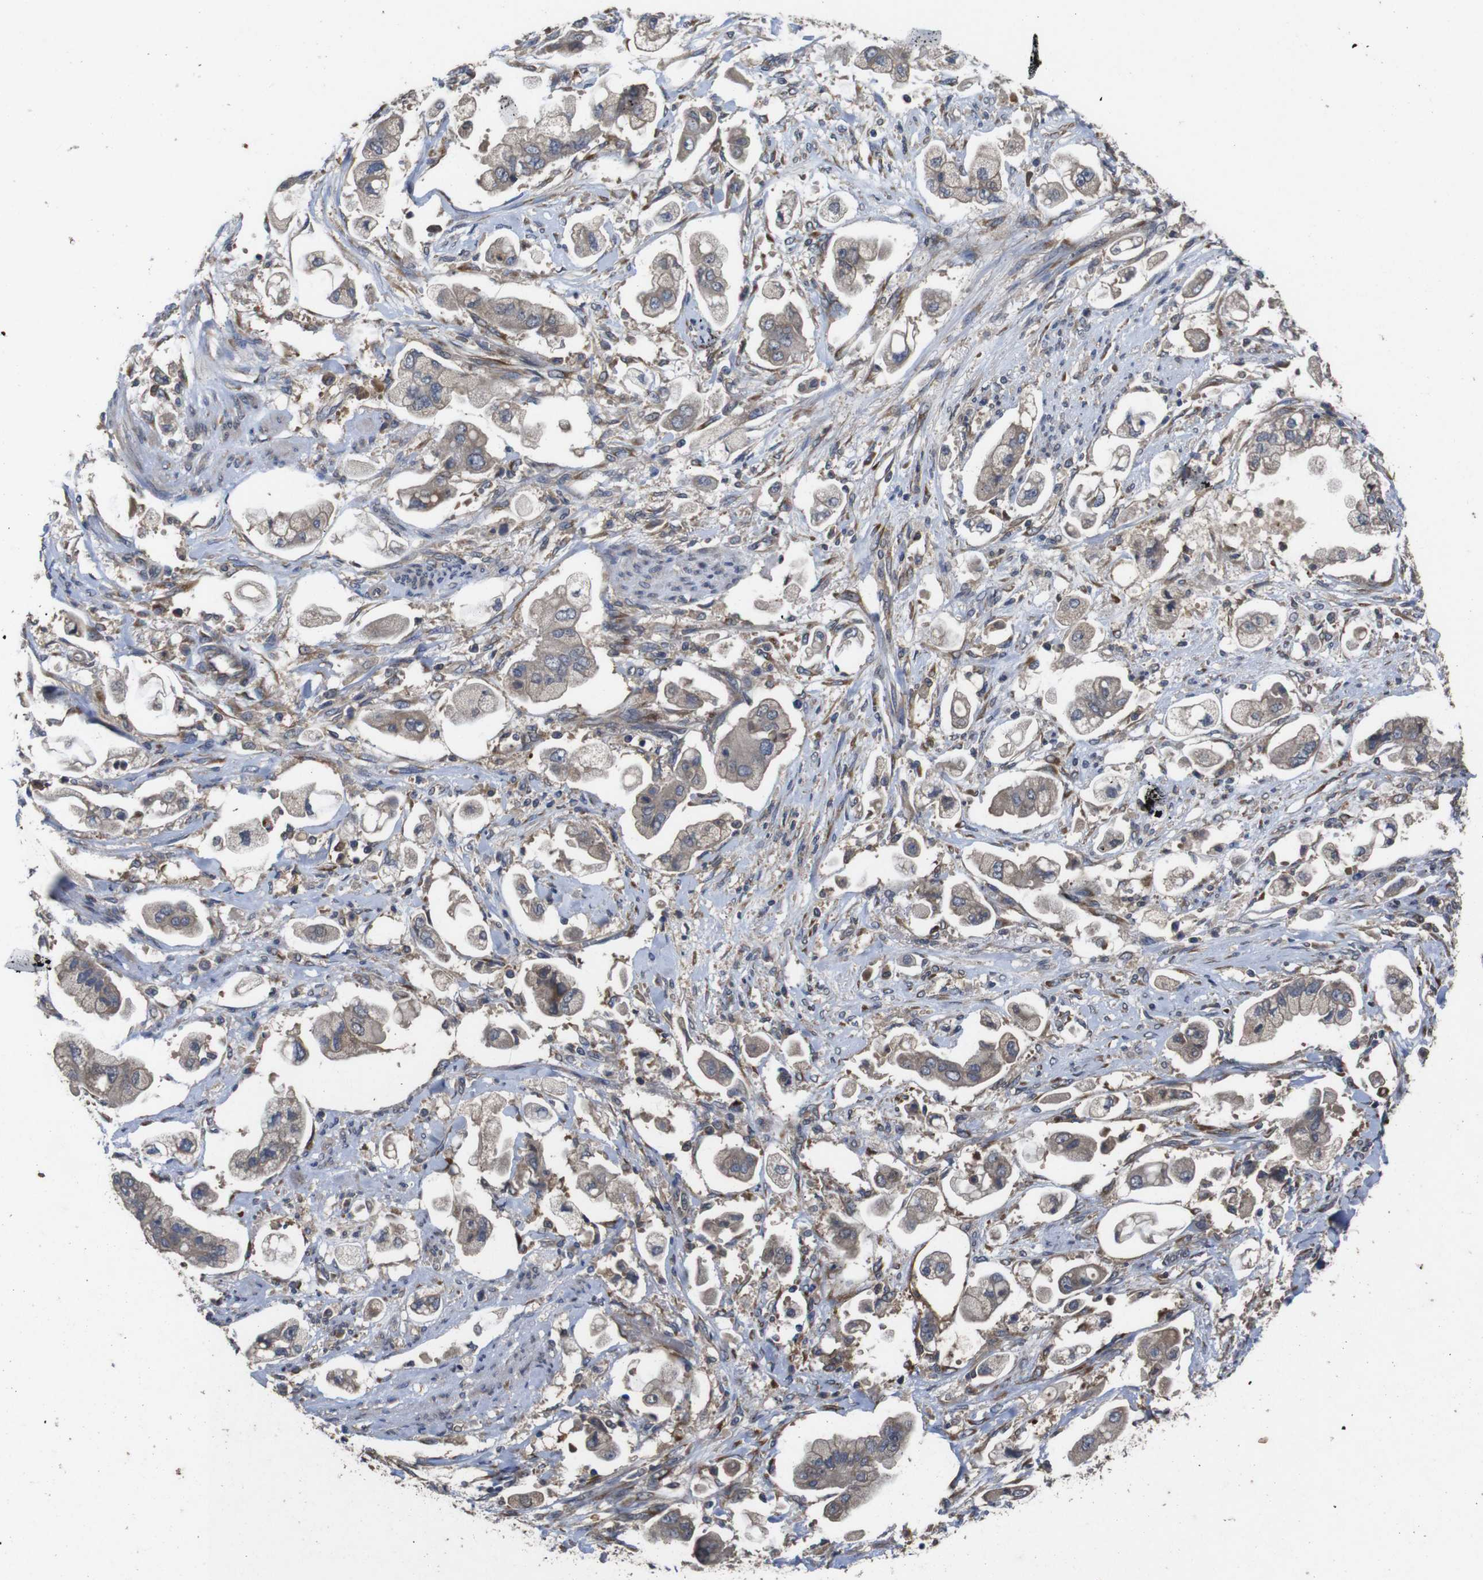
{"staining": {"intensity": "weak", "quantity": ">75%", "location": "cytoplasmic/membranous"}, "tissue": "stomach cancer", "cell_type": "Tumor cells", "image_type": "cancer", "snomed": [{"axis": "morphology", "description": "Adenocarcinoma, NOS"}, {"axis": "topography", "description": "Stomach"}], "caption": "This photomicrograph exhibits adenocarcinoma (stomach) stained with immunohistochemistry (IHC) to label a protein in brown. The cytoplasmic/membranous of tumor cells show weak positivity for the protein. Nuclei are counter-stained blue.", "gene": "ARHGAP24", "patient": {"sex": "male", "age": 62}}